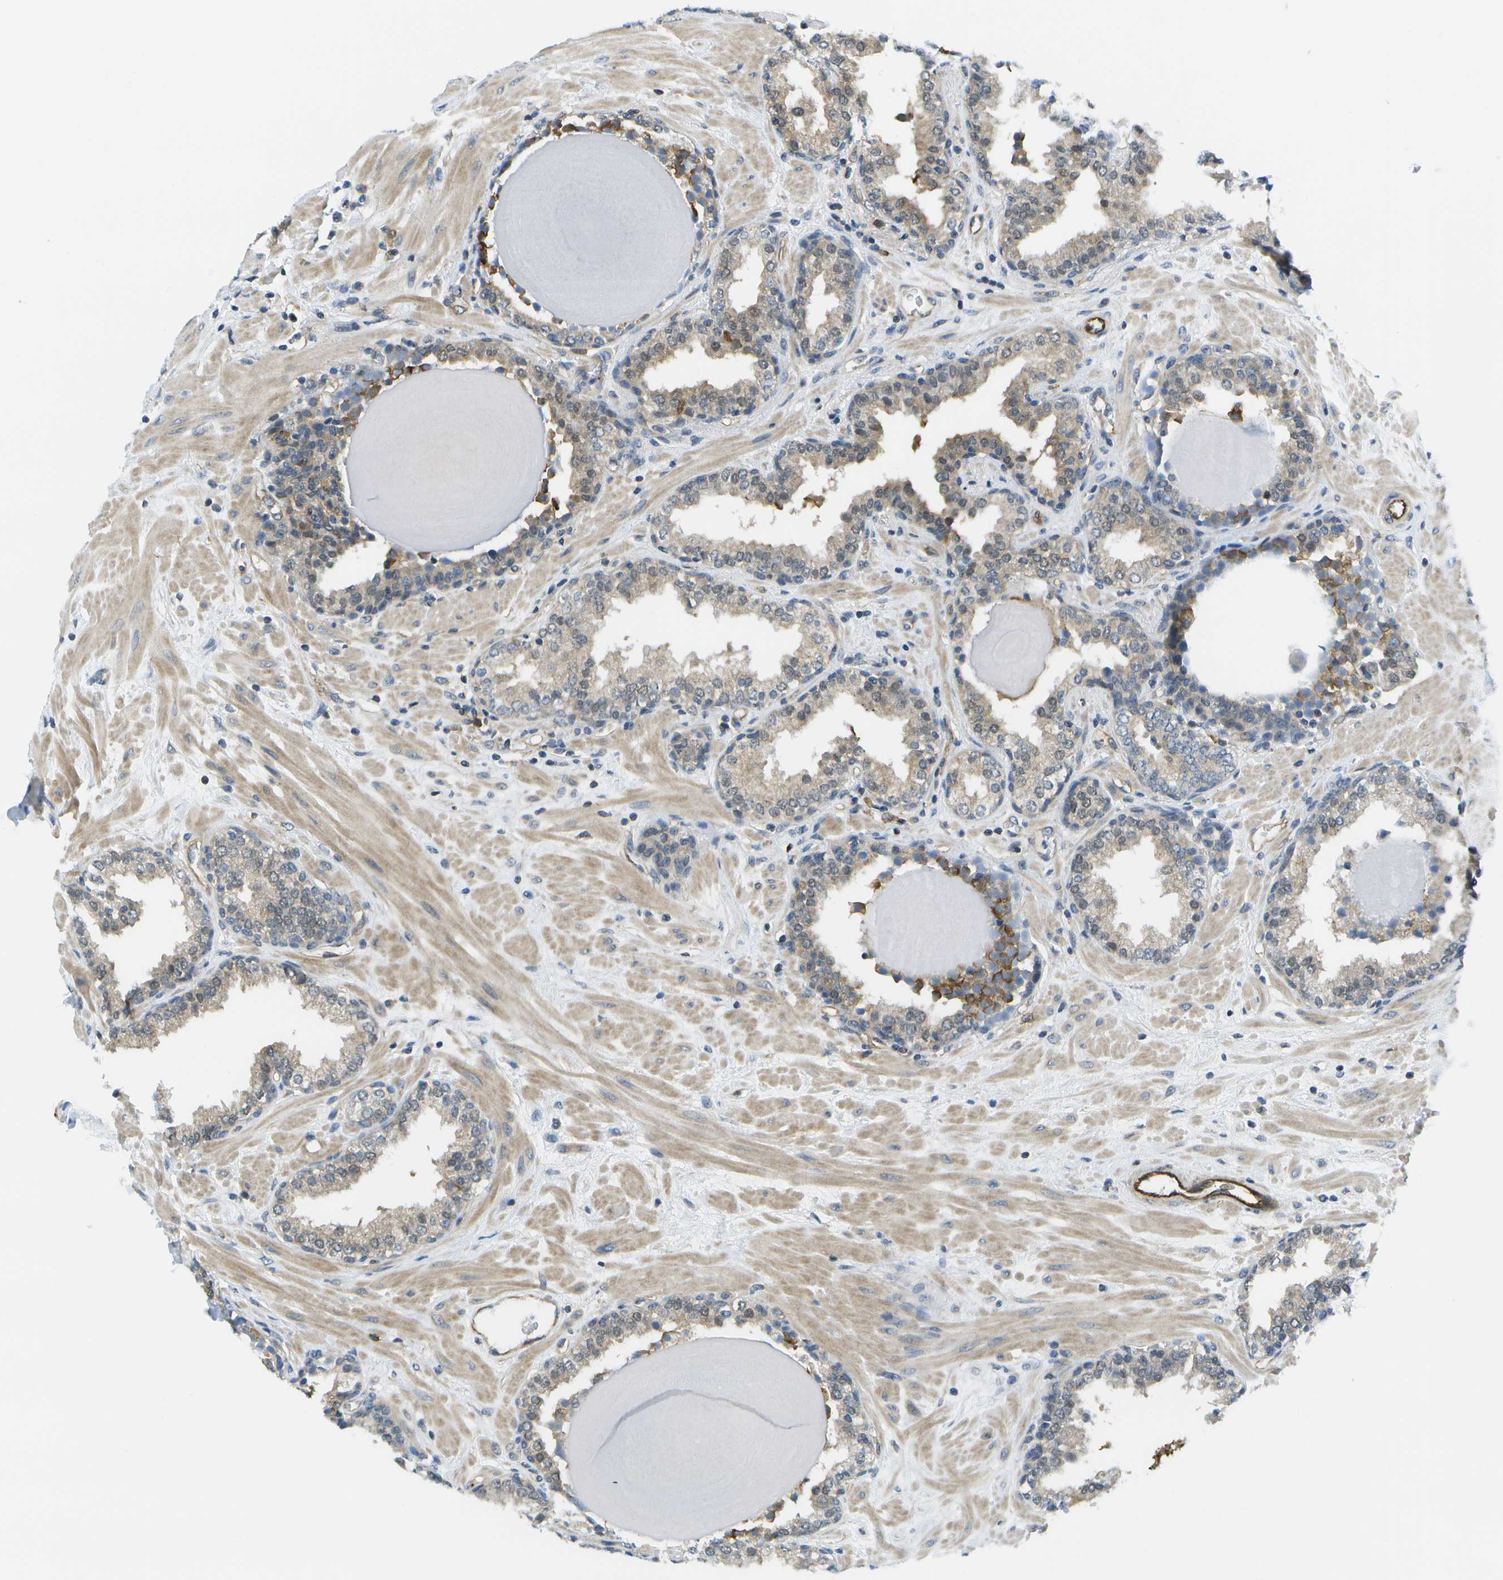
{"staining": {"intensity": "weak", "quantity": "<25%", "location": "cytoplasmic/membranous"}, "tissue": "prostate", "cell_type": "Glandular cells", "image_type": "normal", "snomed": [{"axis": "morphology", "description": "Normal tissue, NOS"}, {"axis": "topography", "description": "Prostate"}], "caption": "Prostate was stained to show a protein in brown. There is no significant expression in glandular cells. (DAB immunohistochemistry with hematoxylin counter stain).", "gene": "KIAA0040", "patient": {"sex": "male", "age": 51}}